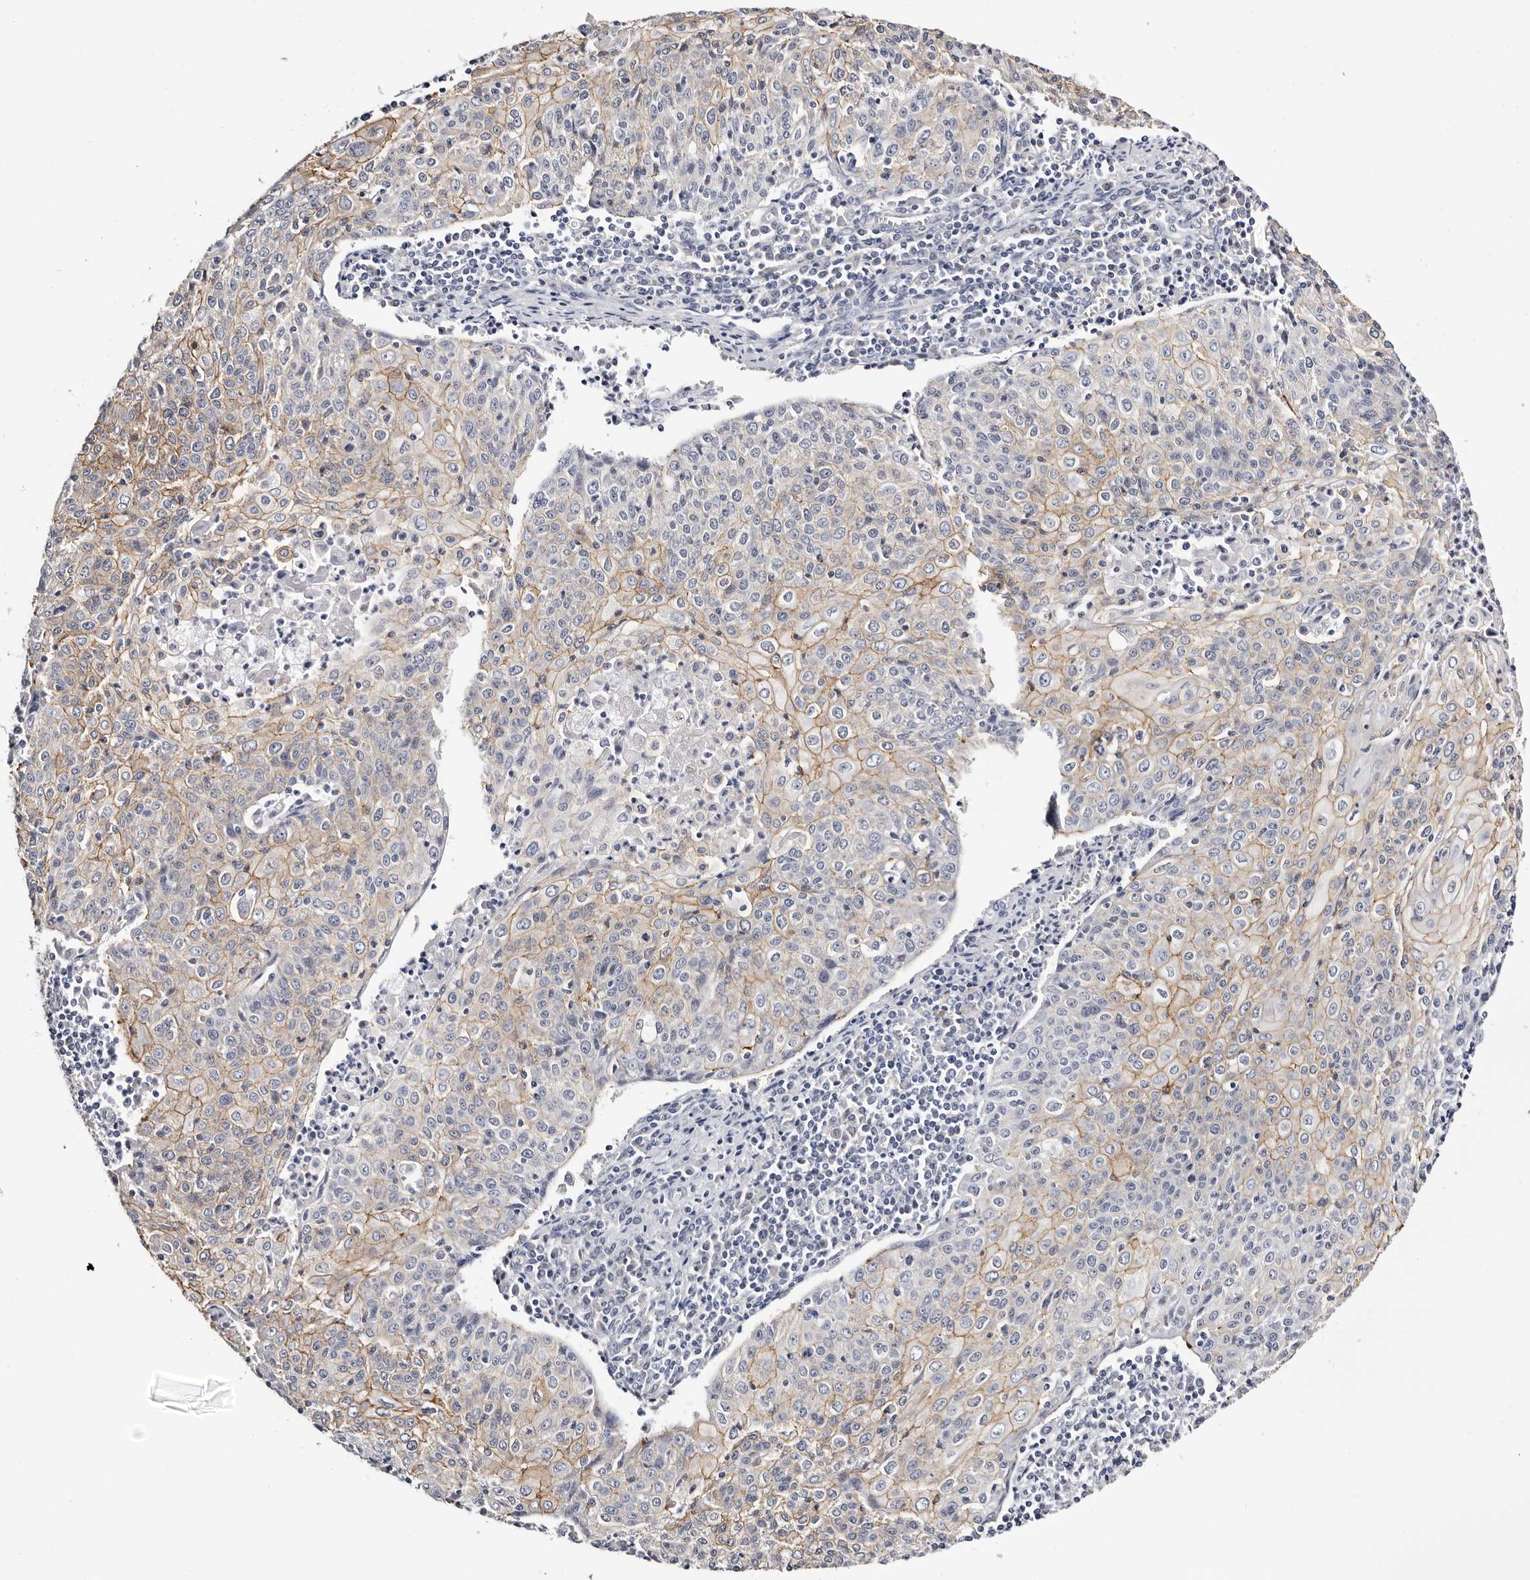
{"staining": {"intensity": "moderate", "quantity": "25%-75%", "location": "cytoplasmic/membranous"}, "tissue": "cervical cancer", "cell_type": "Tumor cells", "image_type": "cancer", "snomed": [{"axis": "morphology", "description": "Squamous cell carcinoma, NOS"}, {"axis": "topography", "description": "Cervix"}], "caption": "Immunohistochemical staining of human squamous cell carcinoma (cervical) displays medium levels of moderate cytoplasmic/membranous expression in approximately 25%-75% of tumor cells.", "gene": "ROM1", "patient": {"sex": "female", "age": 48}}